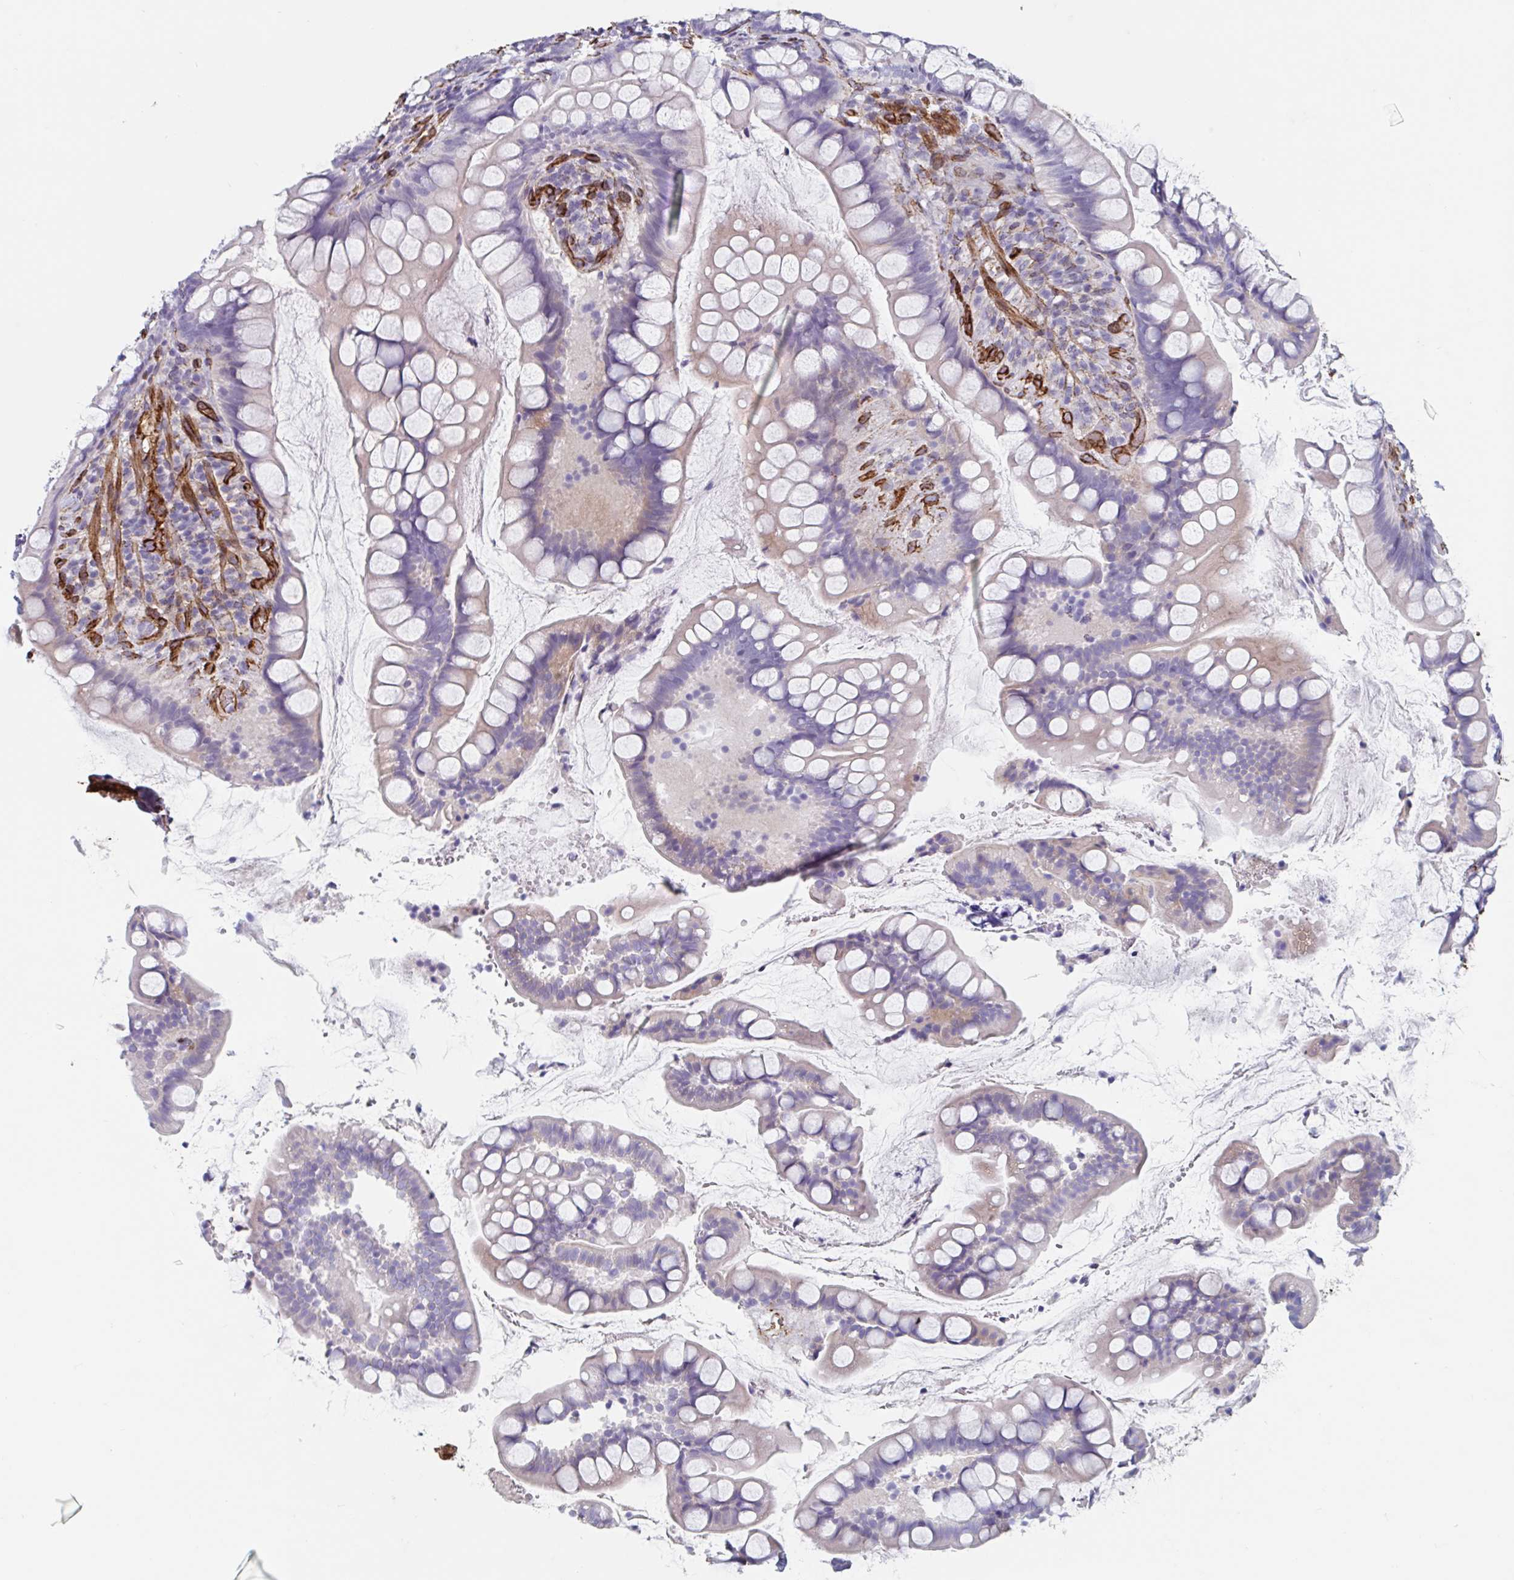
{"staining": {"intensity": "negative", "quantity": "none", "location": "none"}, "tissue": "small intestine", "cell_type": "Glandular cells", "image_type": "normal", "snomed": [{"axis": "morphology", "description": "Normal tissue, NOS"}, {"axis": "topography", "description": "Small intestine"}], "caption": "IHC micrograph of normal small intestine: small intestine stained with DAB (3,3'-diaminobenzidine) shows no significant protein positivity in glandular cells.", "gene": "CITED4", "patient": {"sex": "male", "age": 70}}